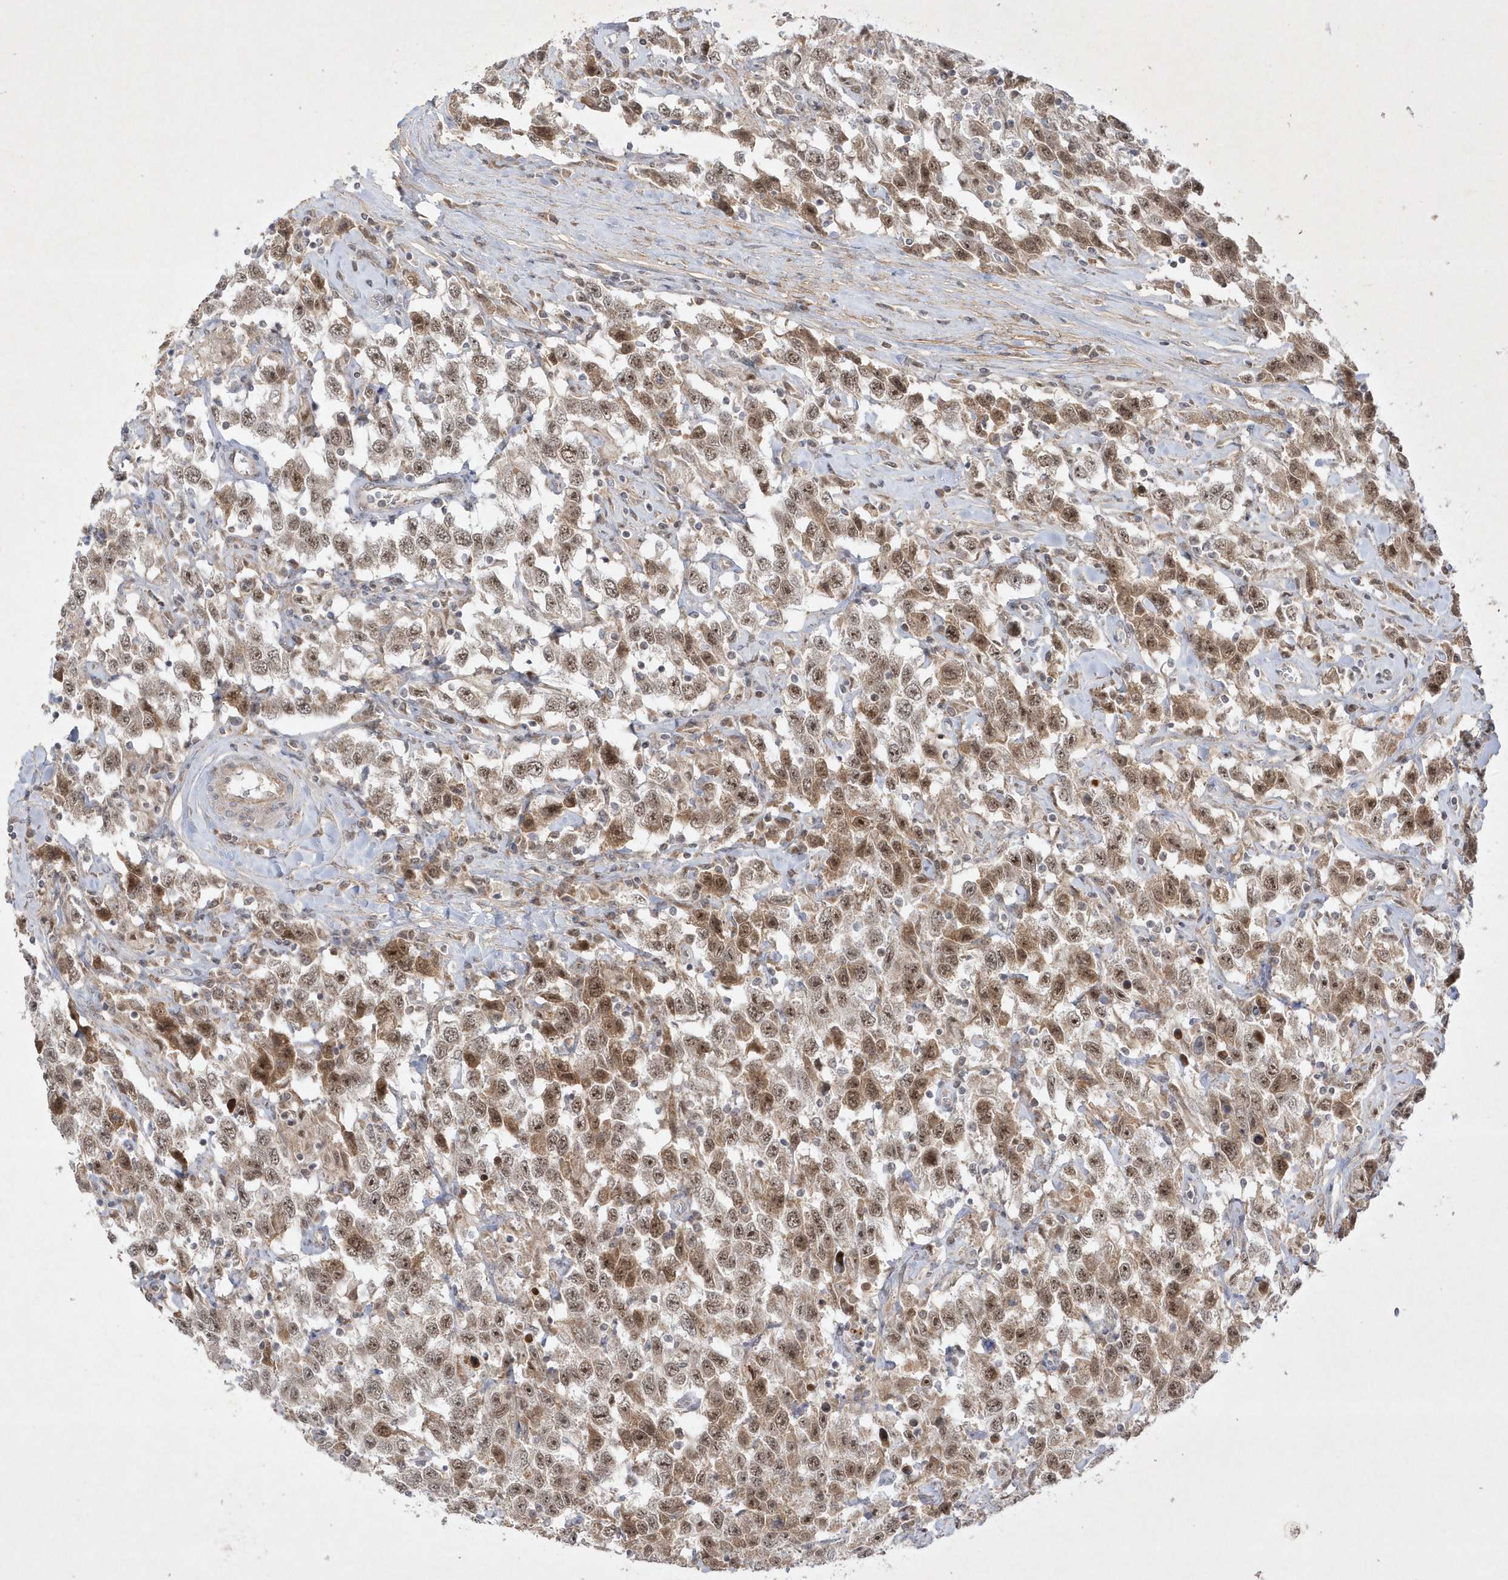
{"staining": {"intensity": "moderate", "quantity": ">75%", "location": "nuclear"}, "tissue": "testis cancer", "cell_type": "Tumor cells", "image_type": "cancer", "snomed": [{"axis": "morphology", "description": "Seminoma, NOS"}, {"axis": "topography", "description": "Testis"}], "caption": "Immunohistochemical staining of human seminoma (testis) demonstrates medium levels of moderate nuclear positivity in approximately >75% of tumor cells.", "gene": "CPSF3", "patient": {"sex": "male", "age": 41}}